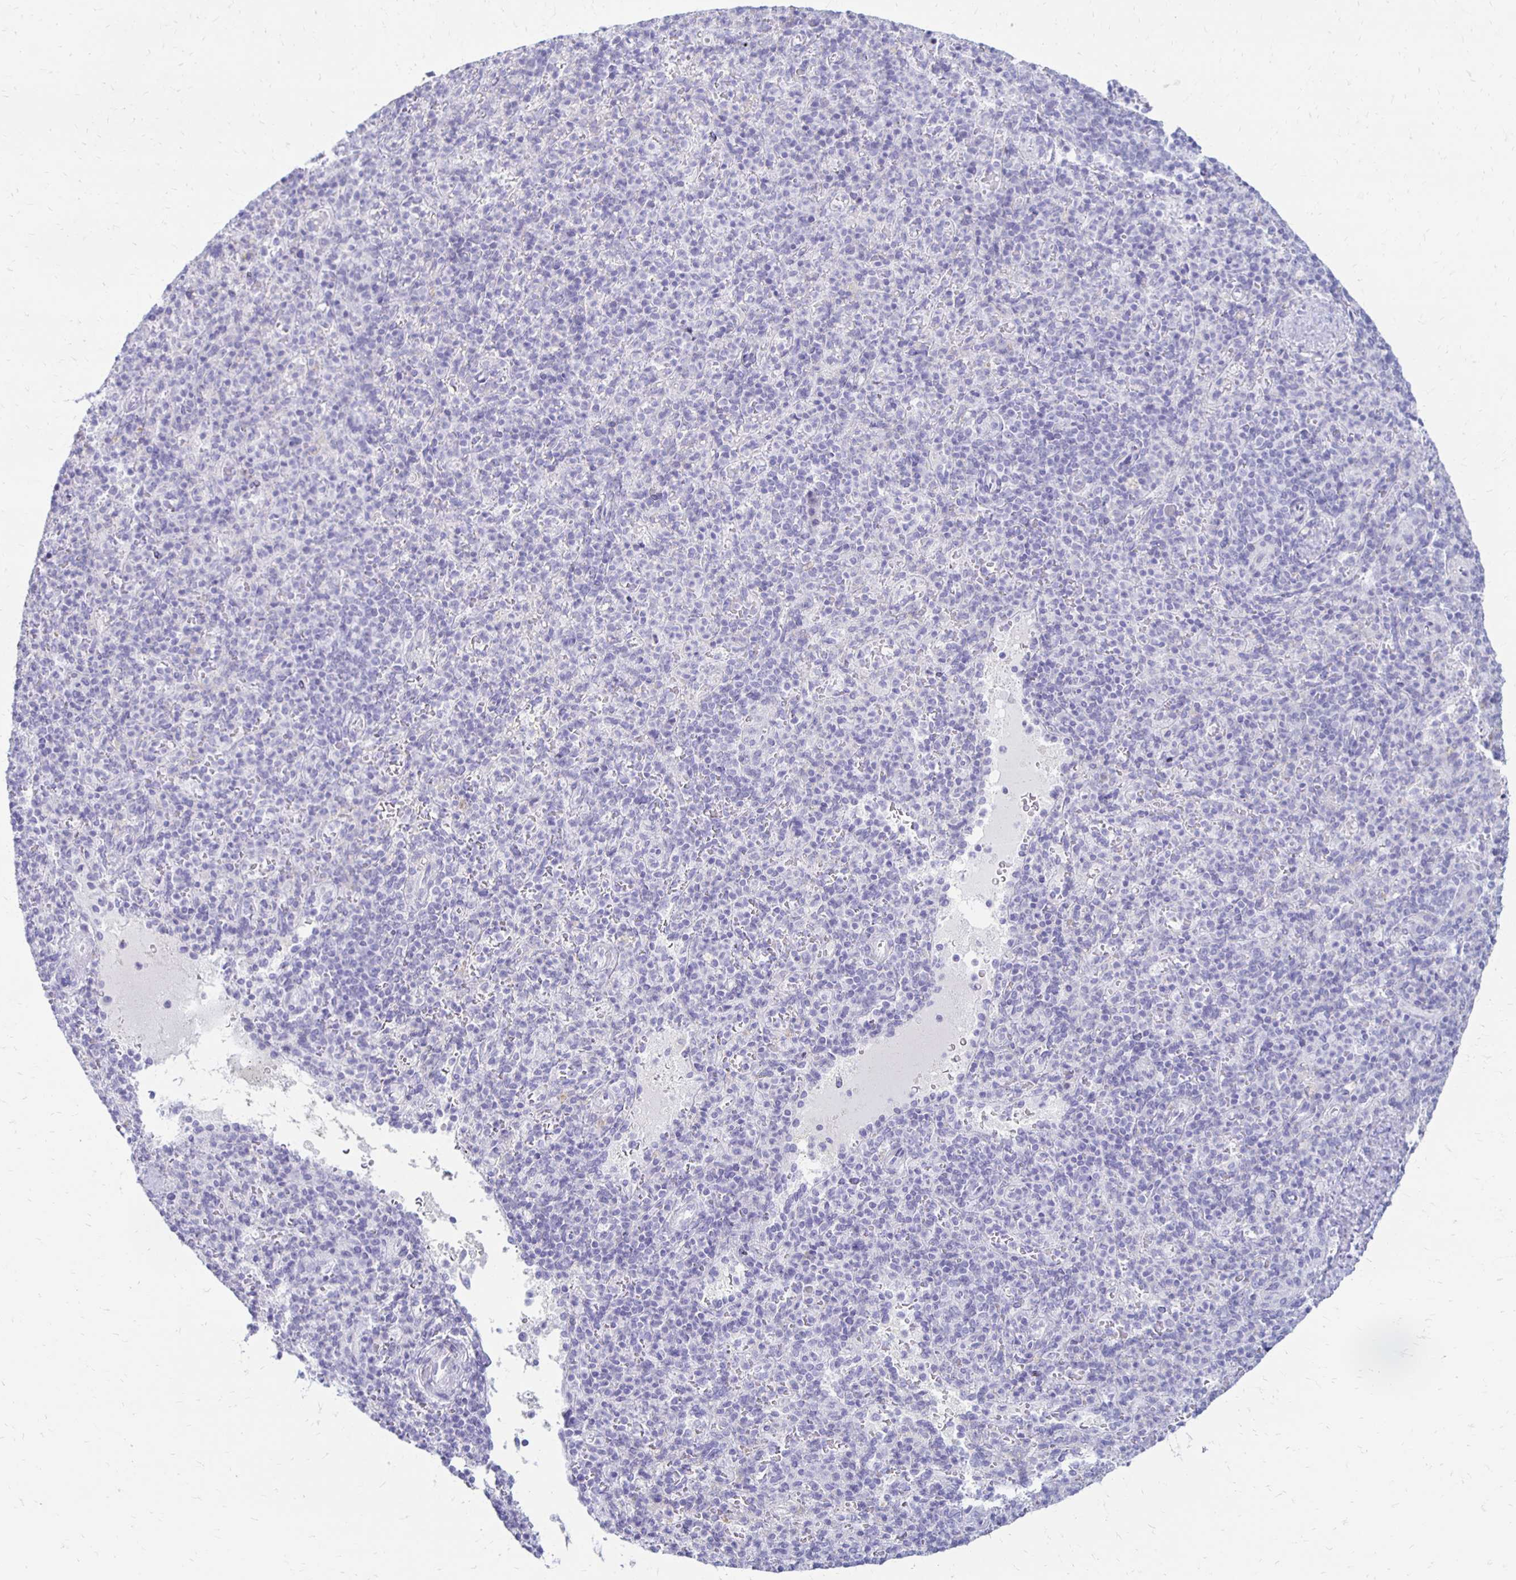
{"staining": {"intensity": "negative", "quantity": "none", "location": "none"}, "tissue": "spleen", "cell_type": "Cells in red pulp", "image_type": "normal", "snomed": [{"axis": "morphology", "description": "Normal tissue, NOS"}, {"axis": "topography", "description": "Spleen"}], "caption": "Immunohistochemical staining of unremarkable spleen exhibits no significant staining in cells in red pulp.", "gene": "RYR1", "patient": {"sex": "female", "age": 74}}